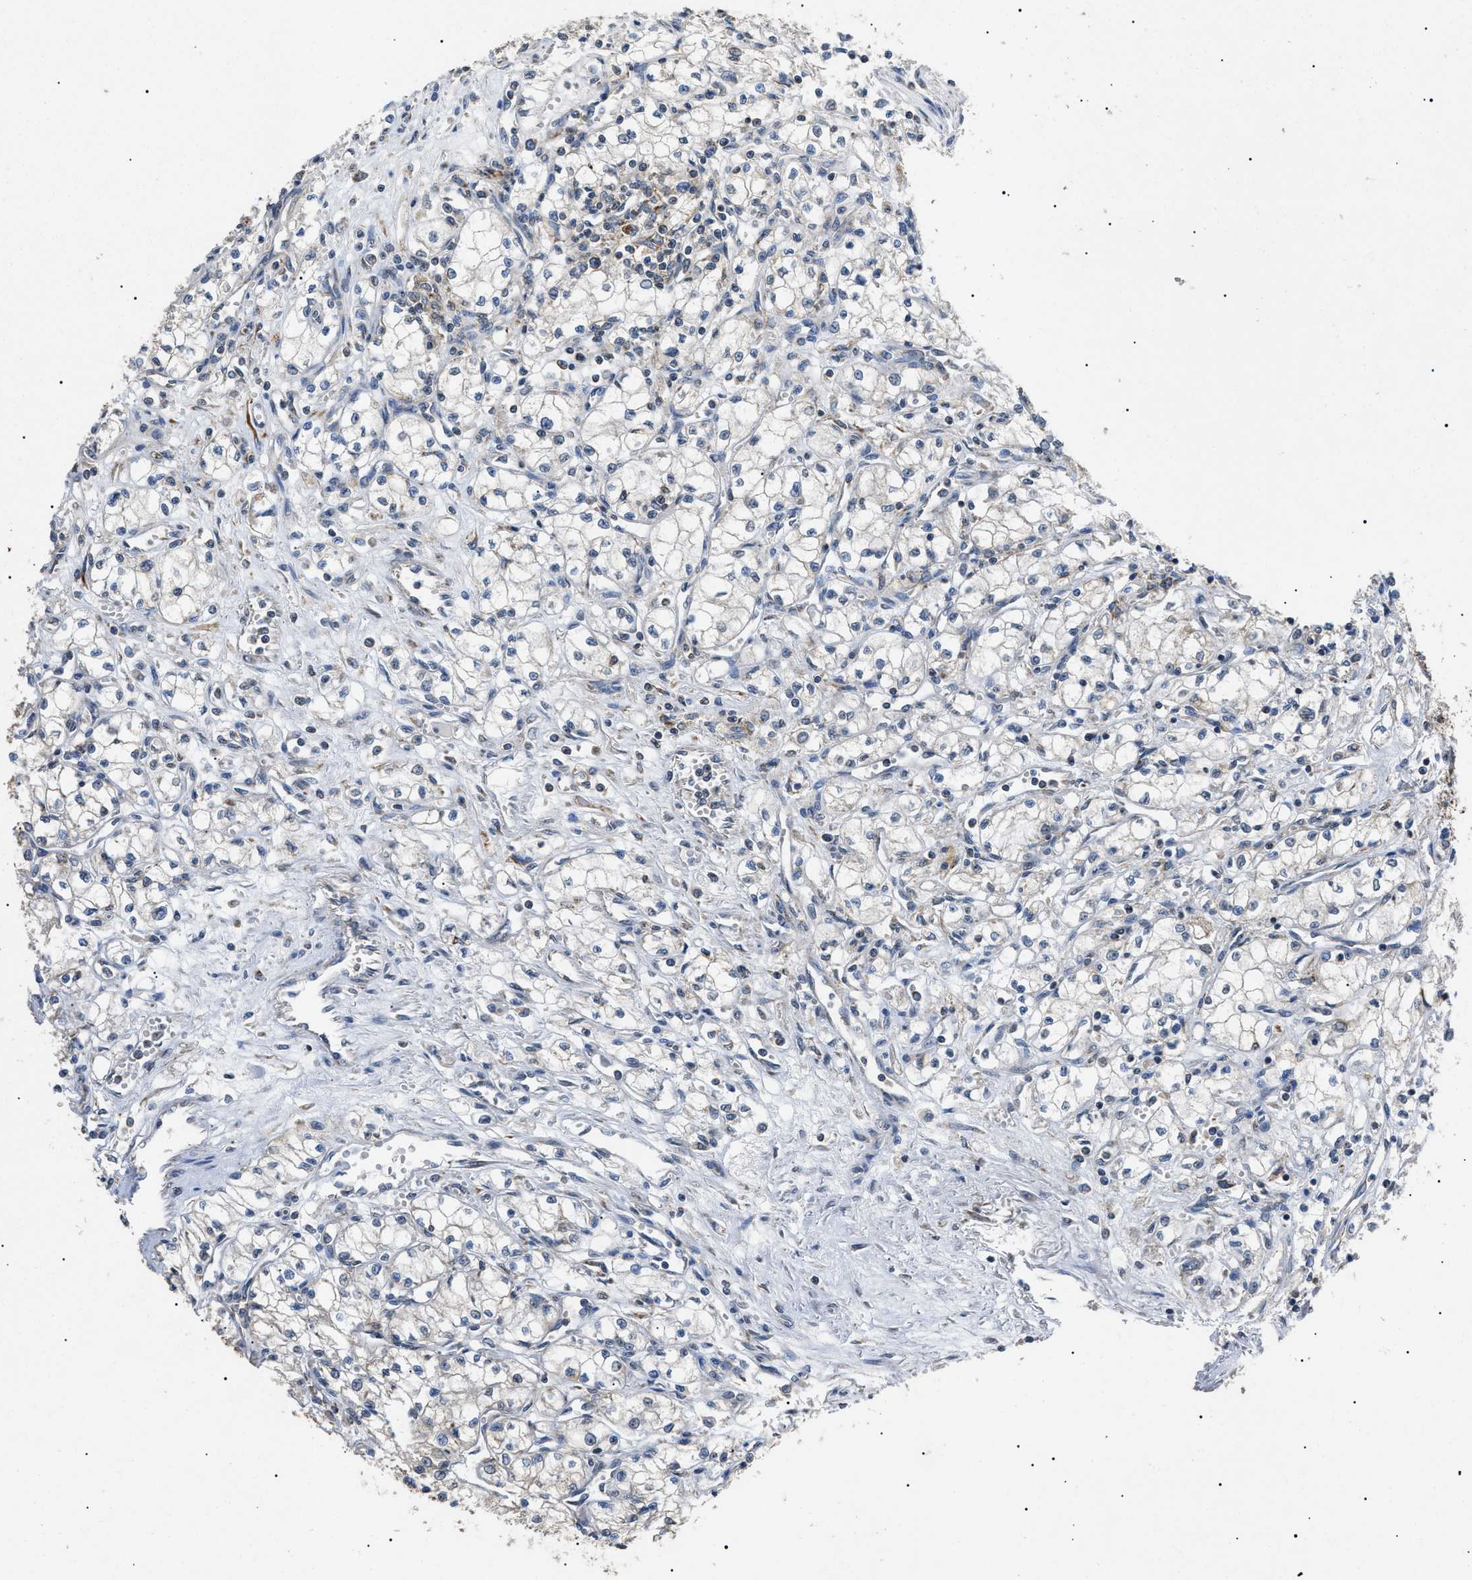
{"staining": {"intensity": "weak", "quantity": "<25%", "location": "cytoplasmic/membranous"}, "tissue": "renal cancer", "cell_type": "Tumor cells", "image_type": "cancer", "snomed": [{"axis": "morphology", "description": "Normal tissue, NOS"}, {"axis": "morphology", "description": "Adenocarcinoma, NOS"}, {"axis": "topography", "description": "Kidney"}], "caption": "Micrograph shows no significant protein positivity in tumor cells of renal adenocarcinoma.", "gene": "TOMM6", "patient": {"sex": "male", "age": 59}}